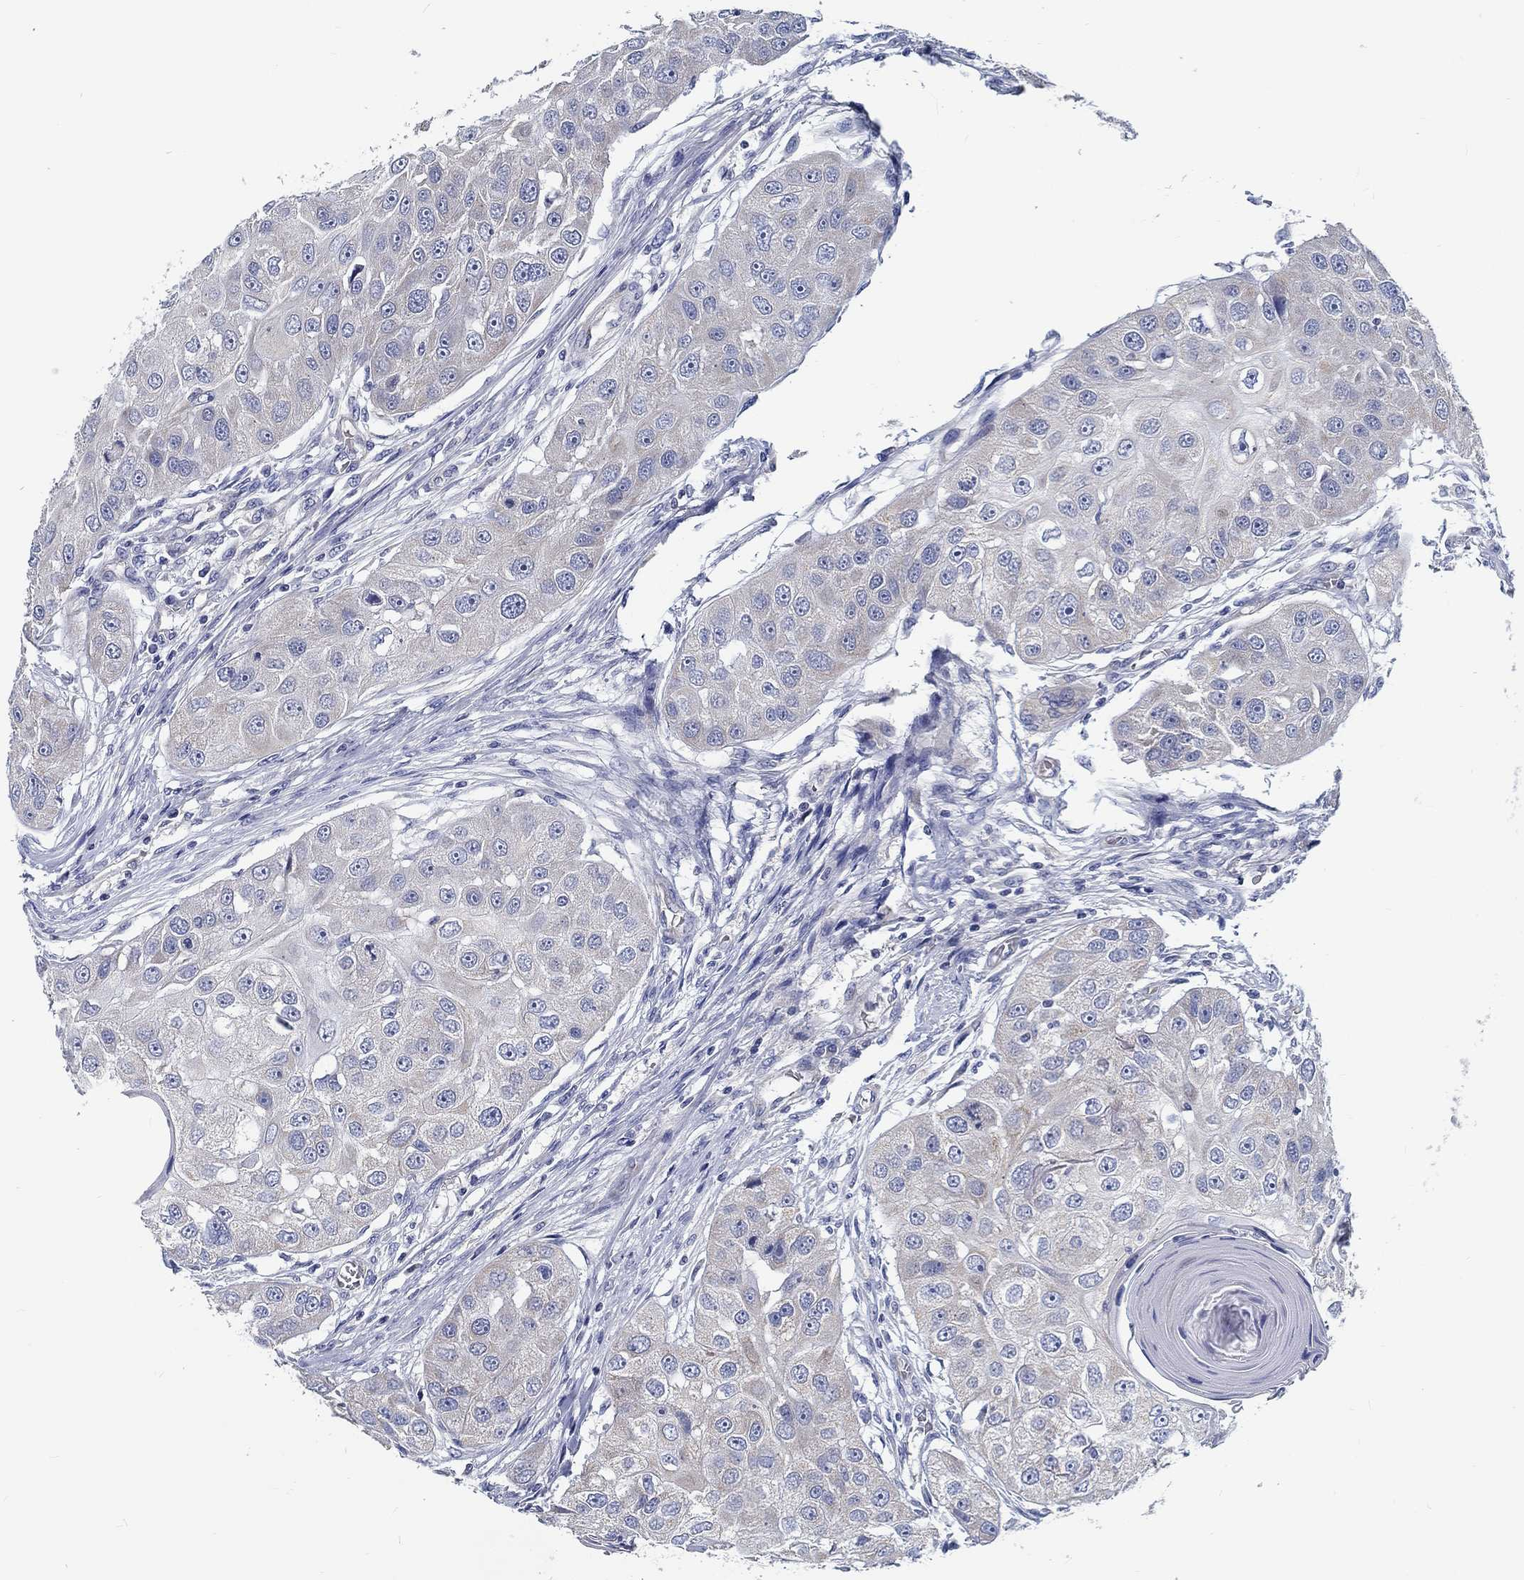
{"staining": {"intensity": "negative", "quantity": "none", "location": "none"}, "tissue": "head and neck cancer", "cell_type": "Tumor cells", "image_type": "cancer", "snomed": [{"axis": "morphology", "description": "Normal tissue, NOS"}, {"axis": "morphology", "description": "Squamous cell carcinoma, NOS"}, {"axis": "topography", "description": "Skeletal muscle"}, {"axis": "topography", "description": "Head-Neck"}], "caption": "This micrograph is of head and neck squamous cell carcinoma stained with immunohistochemistry to label a protein in brown with the nuclei are counter-stained blue. There is no staining in tumor cells.", "gene": "MYBPC1", "patient": {"sex": "male", "age": 51}}